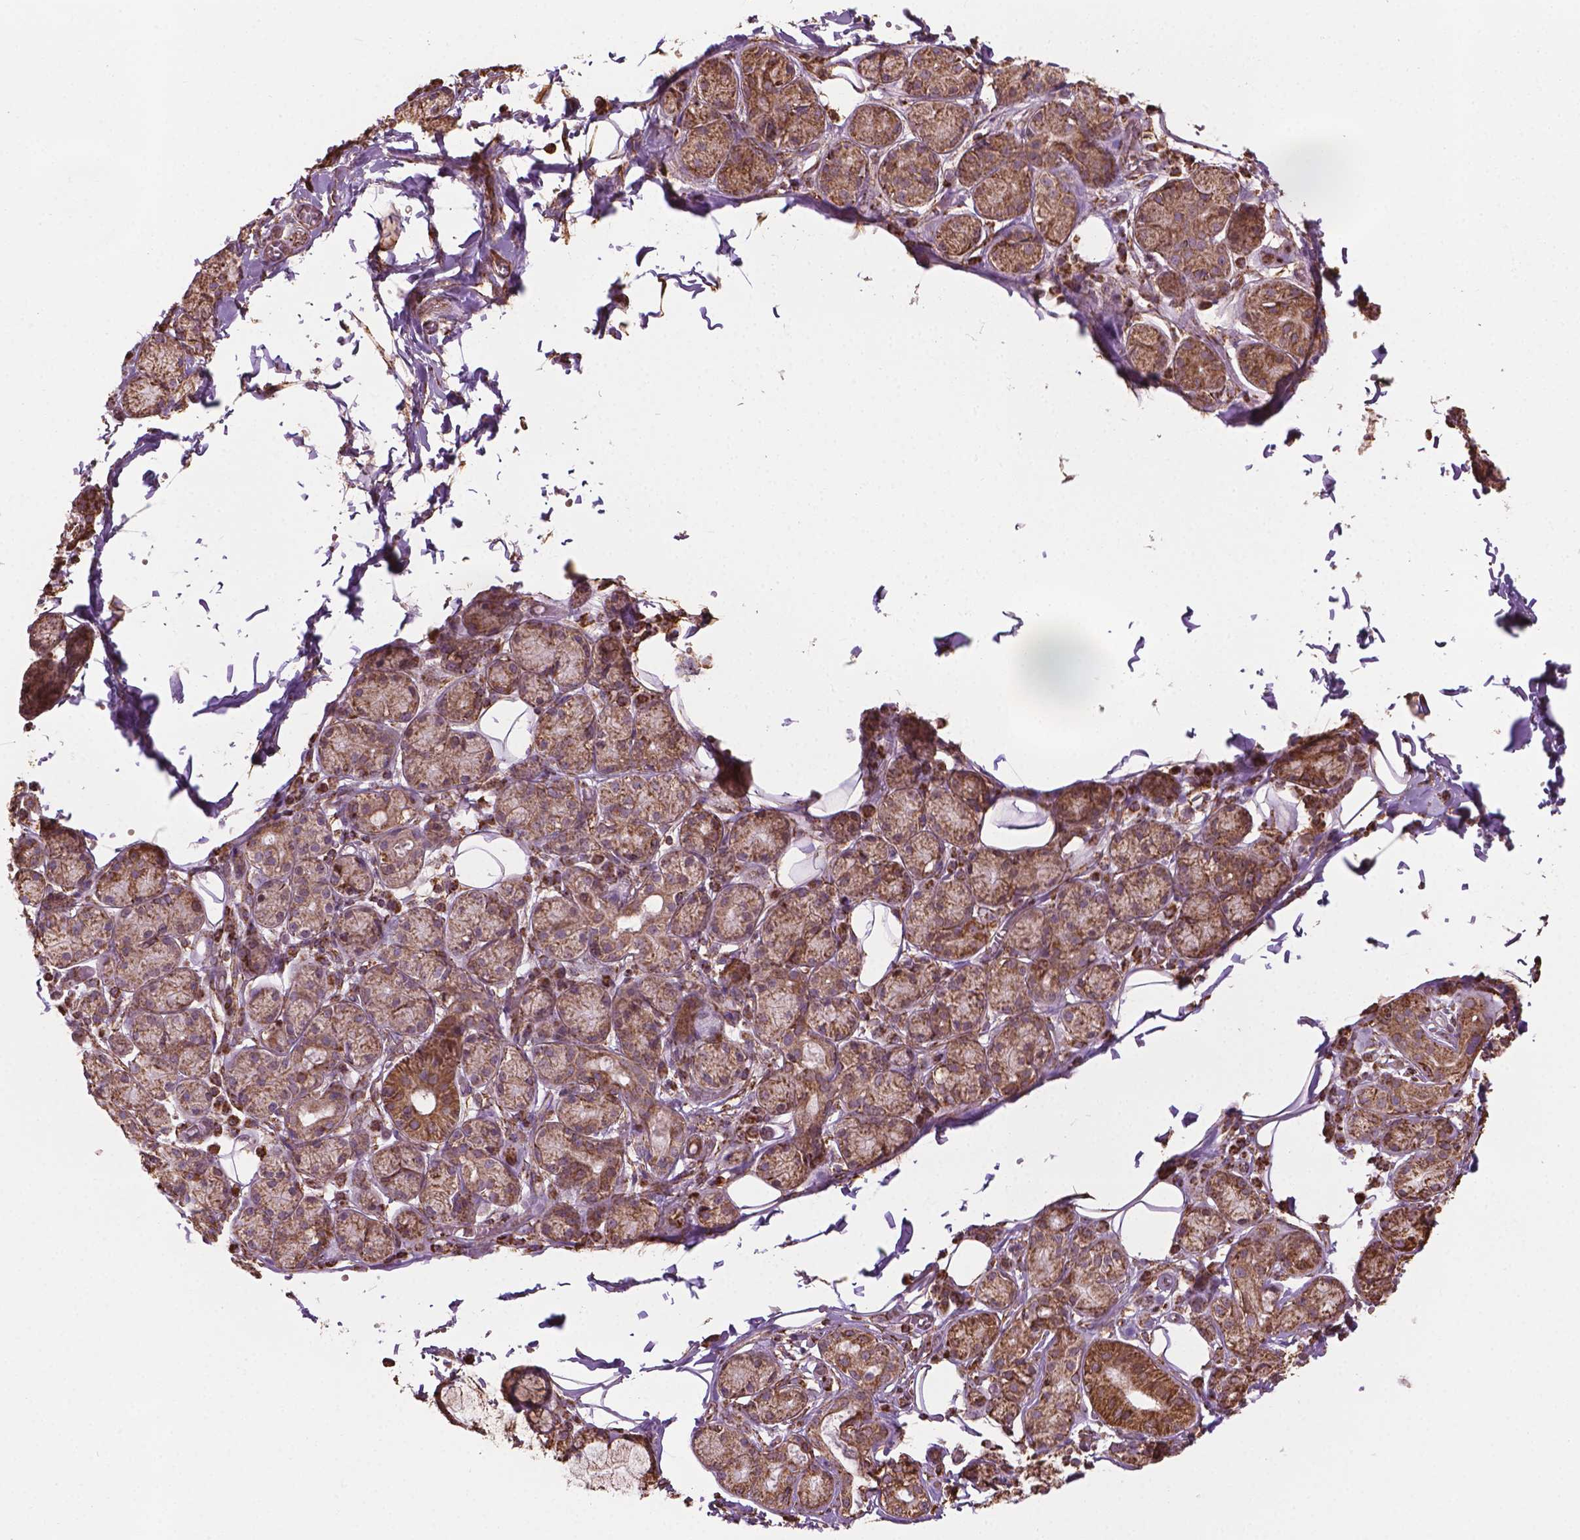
{"staining": {"intensity": "weak", "quantity": ">75%", "location": "cytoplasmic/membranous"}, "tissue": "salivary gland", "cell_type": "Glandular cells", "image_type": "normal", "snomed": [{"axis": "morphology", "description": "Normal tissue, NOS"}, {"axis": "topography", "description": "Salivary gland"}, {"axis": "topography", "description": "Peripheral nerve tissue"}], "caption": "Immunohistochemistry (IHC) of benign human salivary gland shows low levels of weak cytoplasmic/membranous expression in about >75% of glandular cells. (DAB IHC with brightfield microscopy, high magnification).", "gene": "HS3ST3A1", "patient": {"sex": "male", "age": 71}}